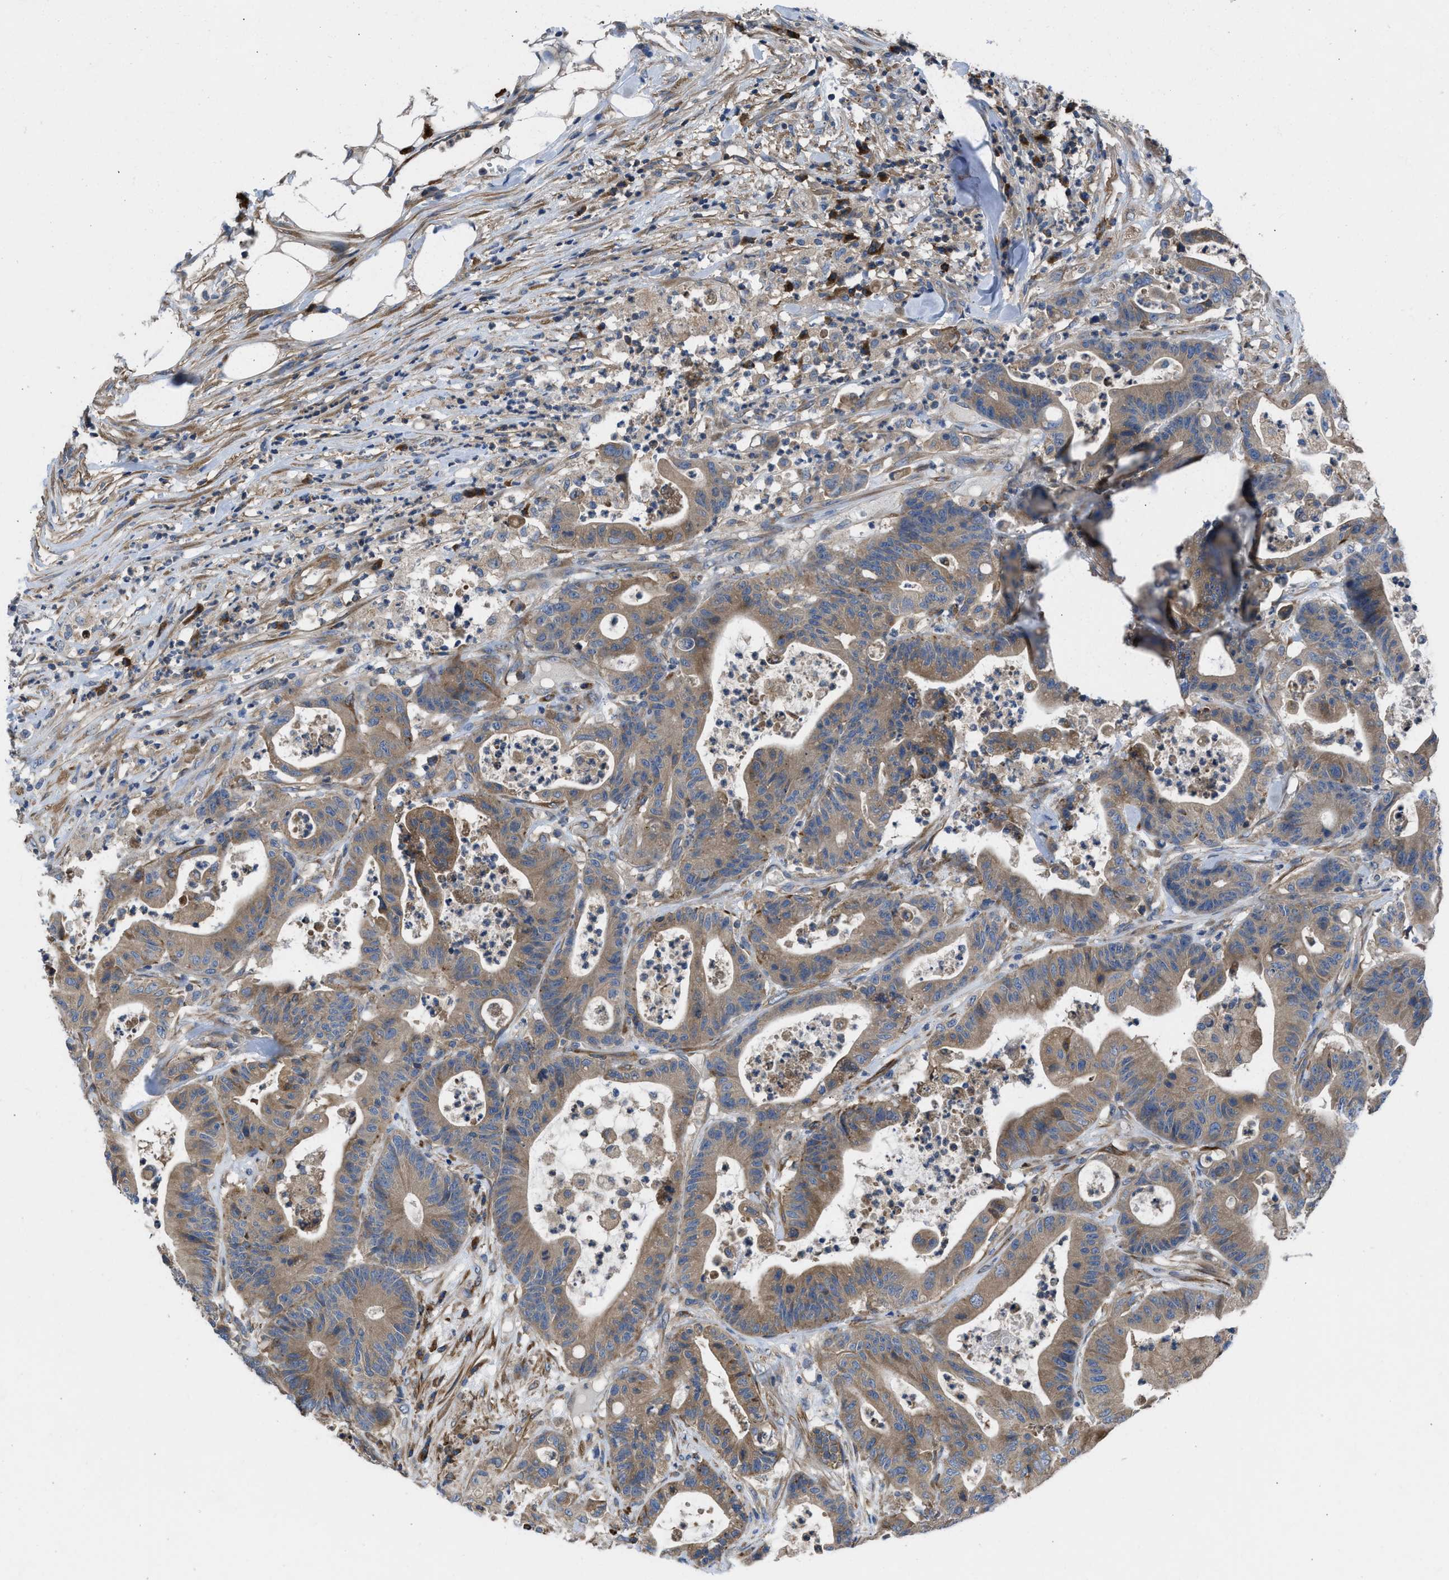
{"staining": {"intensity": "moderate", "quantity": ">75%", "location": "cytoplasmic/membranous"}, "tissue": "colorectal cancer", "cell_type": "Tumor cells", "image_type": "cancer", "snomed": [{"axis": "morphology", "description": "Adenocarcinoma, NOS"}, {"axis": "topography", "description": "Colon"}], "caption": "Colorectal adenocarcinoma tissue demonstrates moderate cytoplasmic/membranous staining in approximately >75% of tumor cells, visualized by immunohistochemistry.", "gene": "CHKB", "patient": {"sex": "female", "age": 84}}